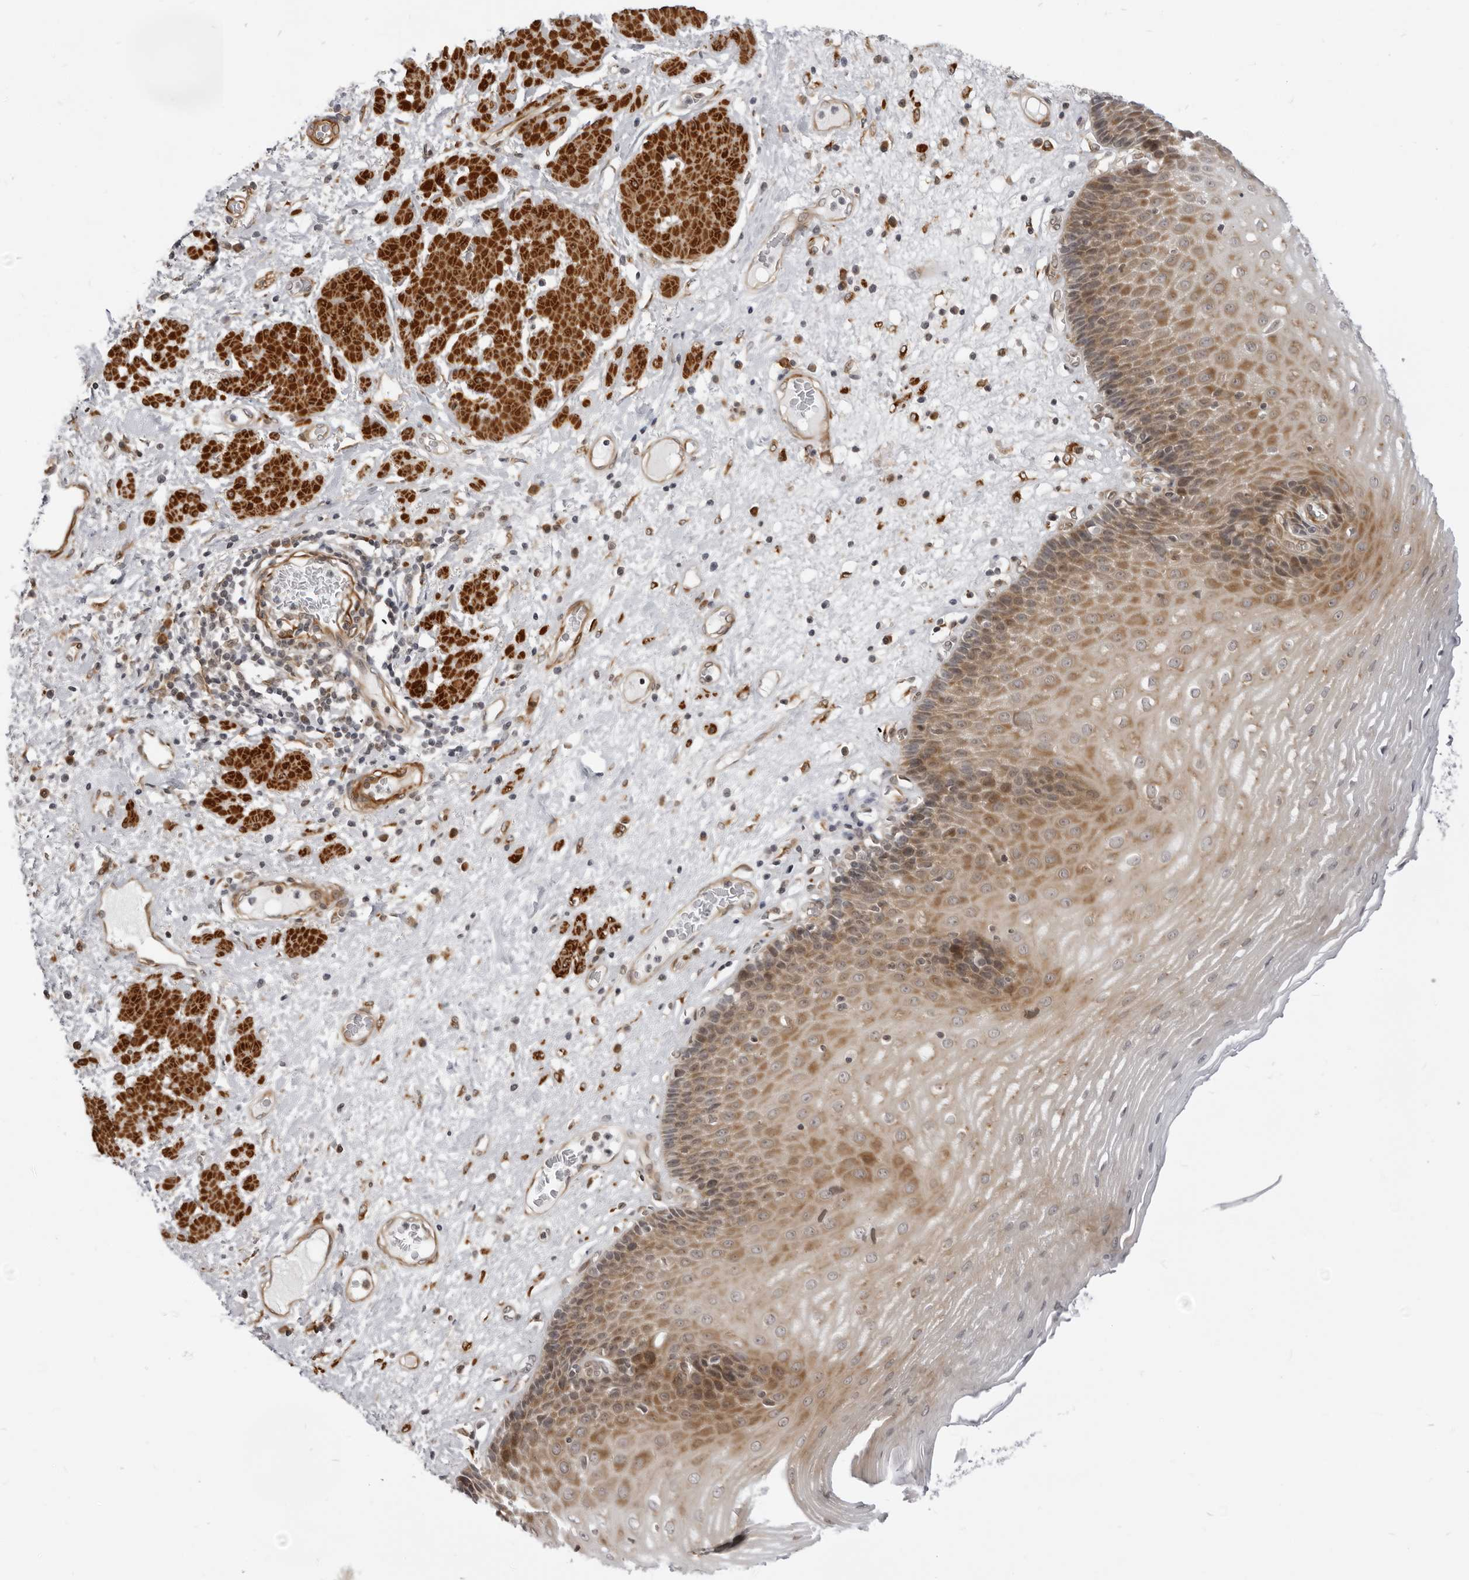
{"staining": {"intensity": "moderate", "quantity": ">75%", "location": "cytoplasmic/membranous"}, "tissue": "esophagus", "cell_type": "Squamous epithelial cells", "image_type": "normal", "snomed": [{"axis": "morphology", "description": "Normal tissue, NOS"}, {"axis": "morphology", "description": "Adenocarcinoma, NOS"}, {"axis": "topography", "description": "Esophagus"}], "caption": "Moderate cytoplasmic/membranous protein positivity is identified in about >75% of squamous epithelial cells in esophagus.", "gene": "SRGAP2", "patient": {"sex": "male", "age": 62}}